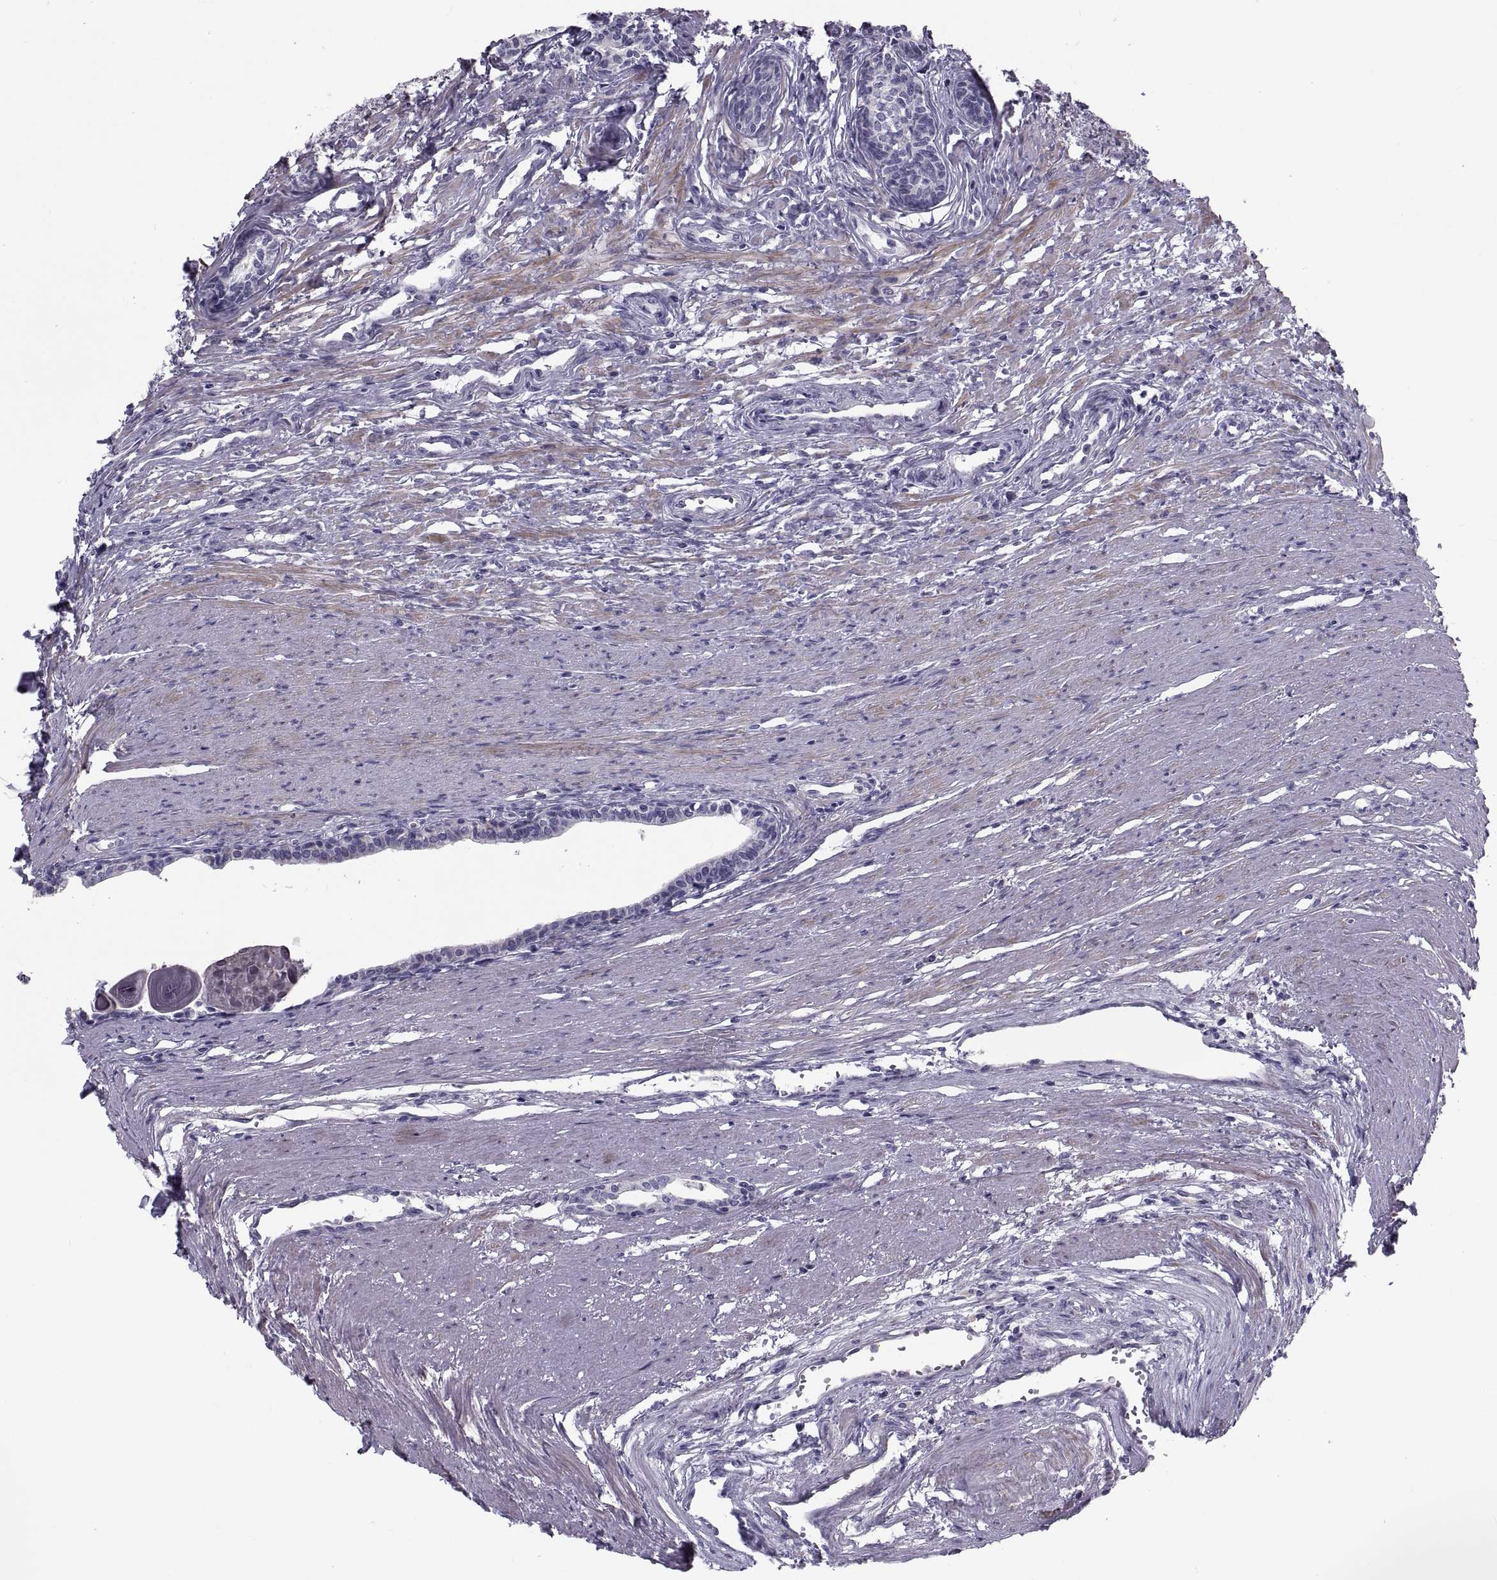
{"staining": {"intensity": "negative", "quantity": "none", "location": "none"}, "tissue": "prostate", "cell_type": "Glandular cells", "image_type": "normal", "snomed": [{"axis": "morphology", "description": "Normal tissue, NOS"}, {"axis": "topography", "description": "Prostate"}], "caption": "Glandular cells show no significant protein expression in unremarkable prostate. The staining is performed using DAB (3,3'-diaminobenzidine) brown chromogen with nuclei counter-stained in using hematoxylin.", "gene": "PDZRN4", "patient": {"sex": "male", "age": 60}}